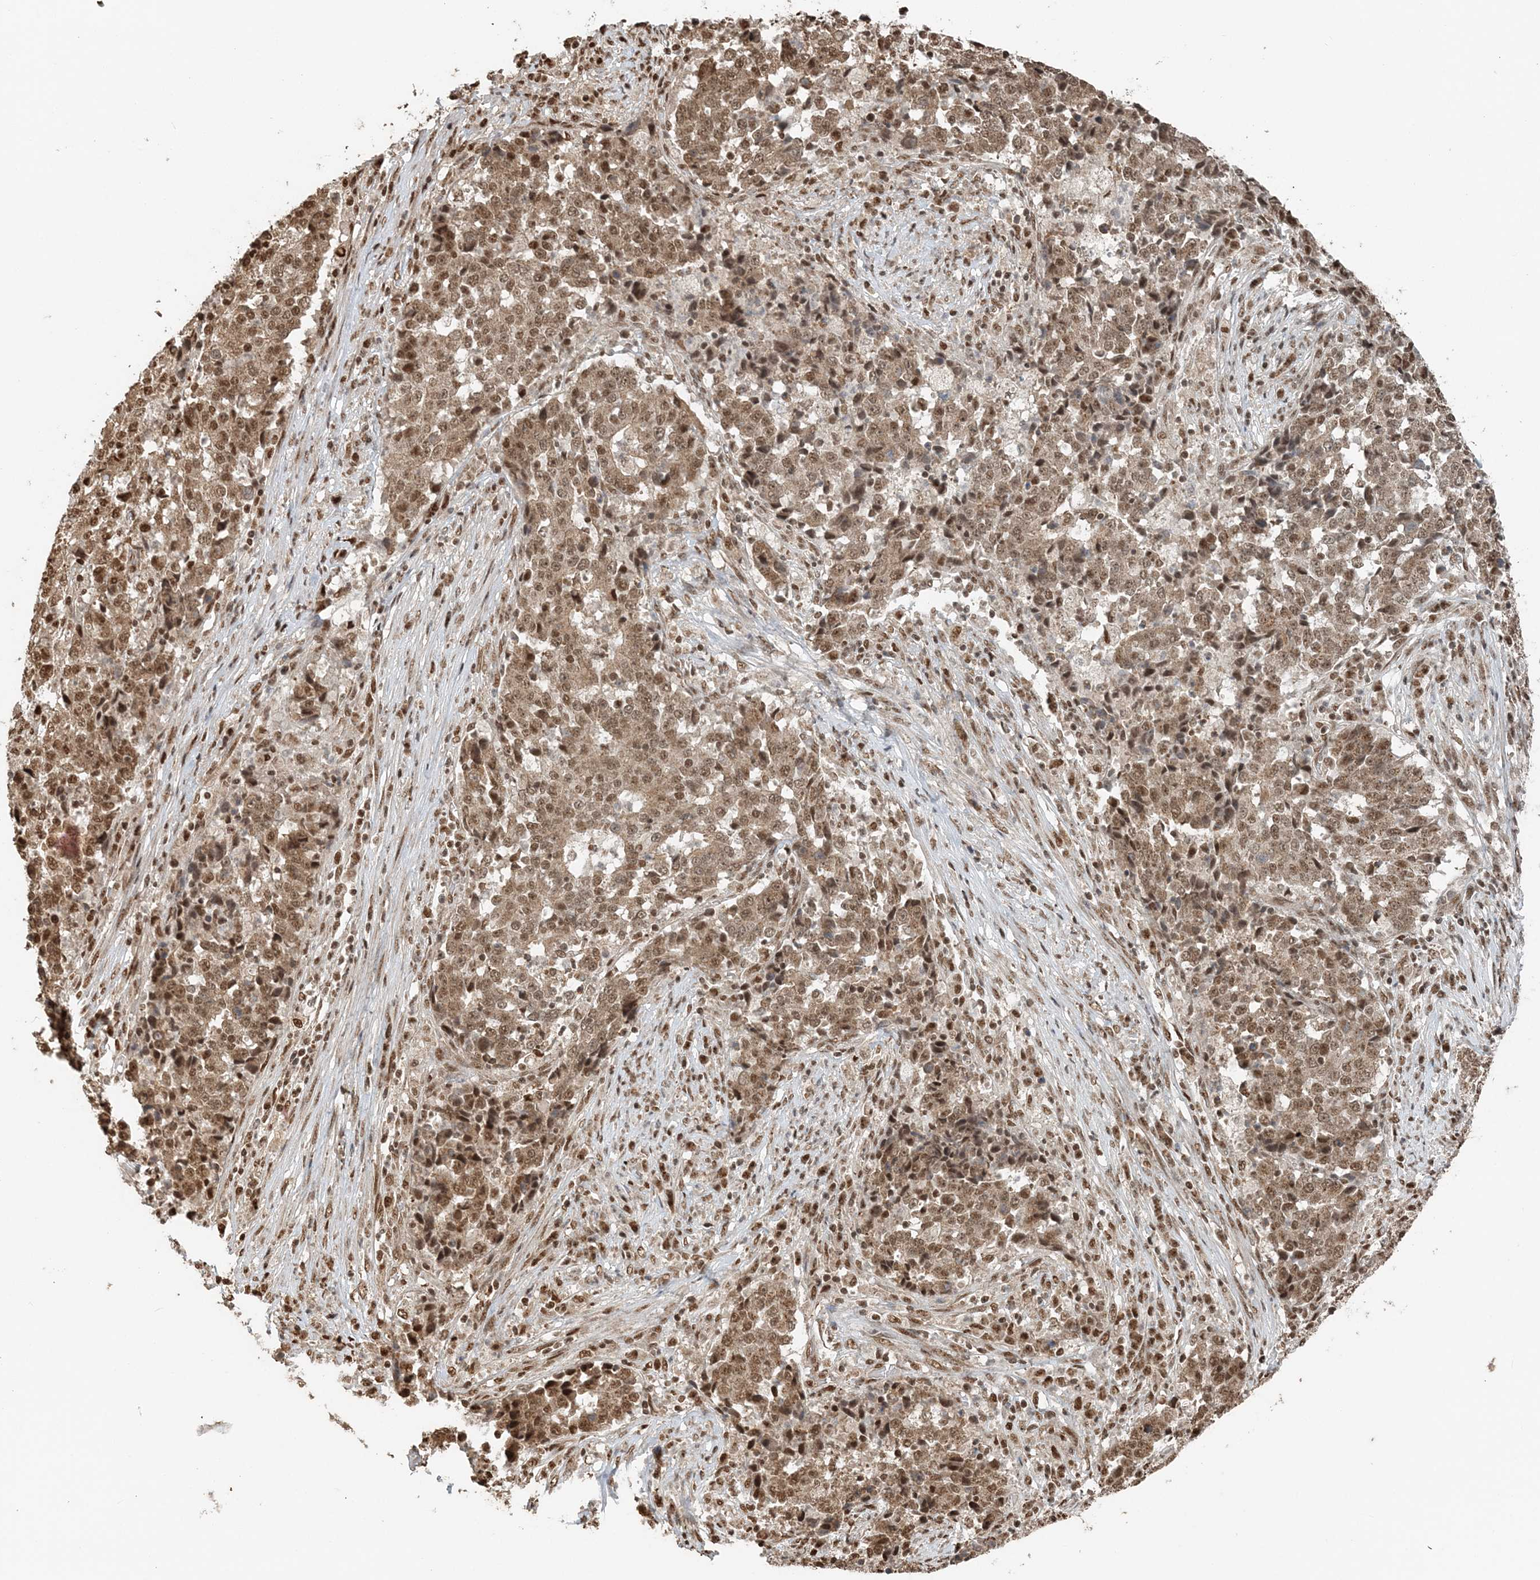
{"staining": {"intensity": "moderate", "quantity": ">75%", "location": "cytoplasmic/membranous,nuclear"}, "tissue": "stomach cancer", "cell_type": "Tumor cells", "image_type": "cancer", "snomed": [{"axis": "morphology", "description": "Adenocarcinoma, NOS"}, {"axis": "topography", "description": "Stomach"}], "caption": "This histopathology image shows IHC staining of stomach cancer (adenocarcinoma), with medium moderate cytoplasmic/membranous and nuclear expression in about >75% of tumor cells.", "gene": "ARHGAP35", "patient": {"sex": "male", "age": 59}}